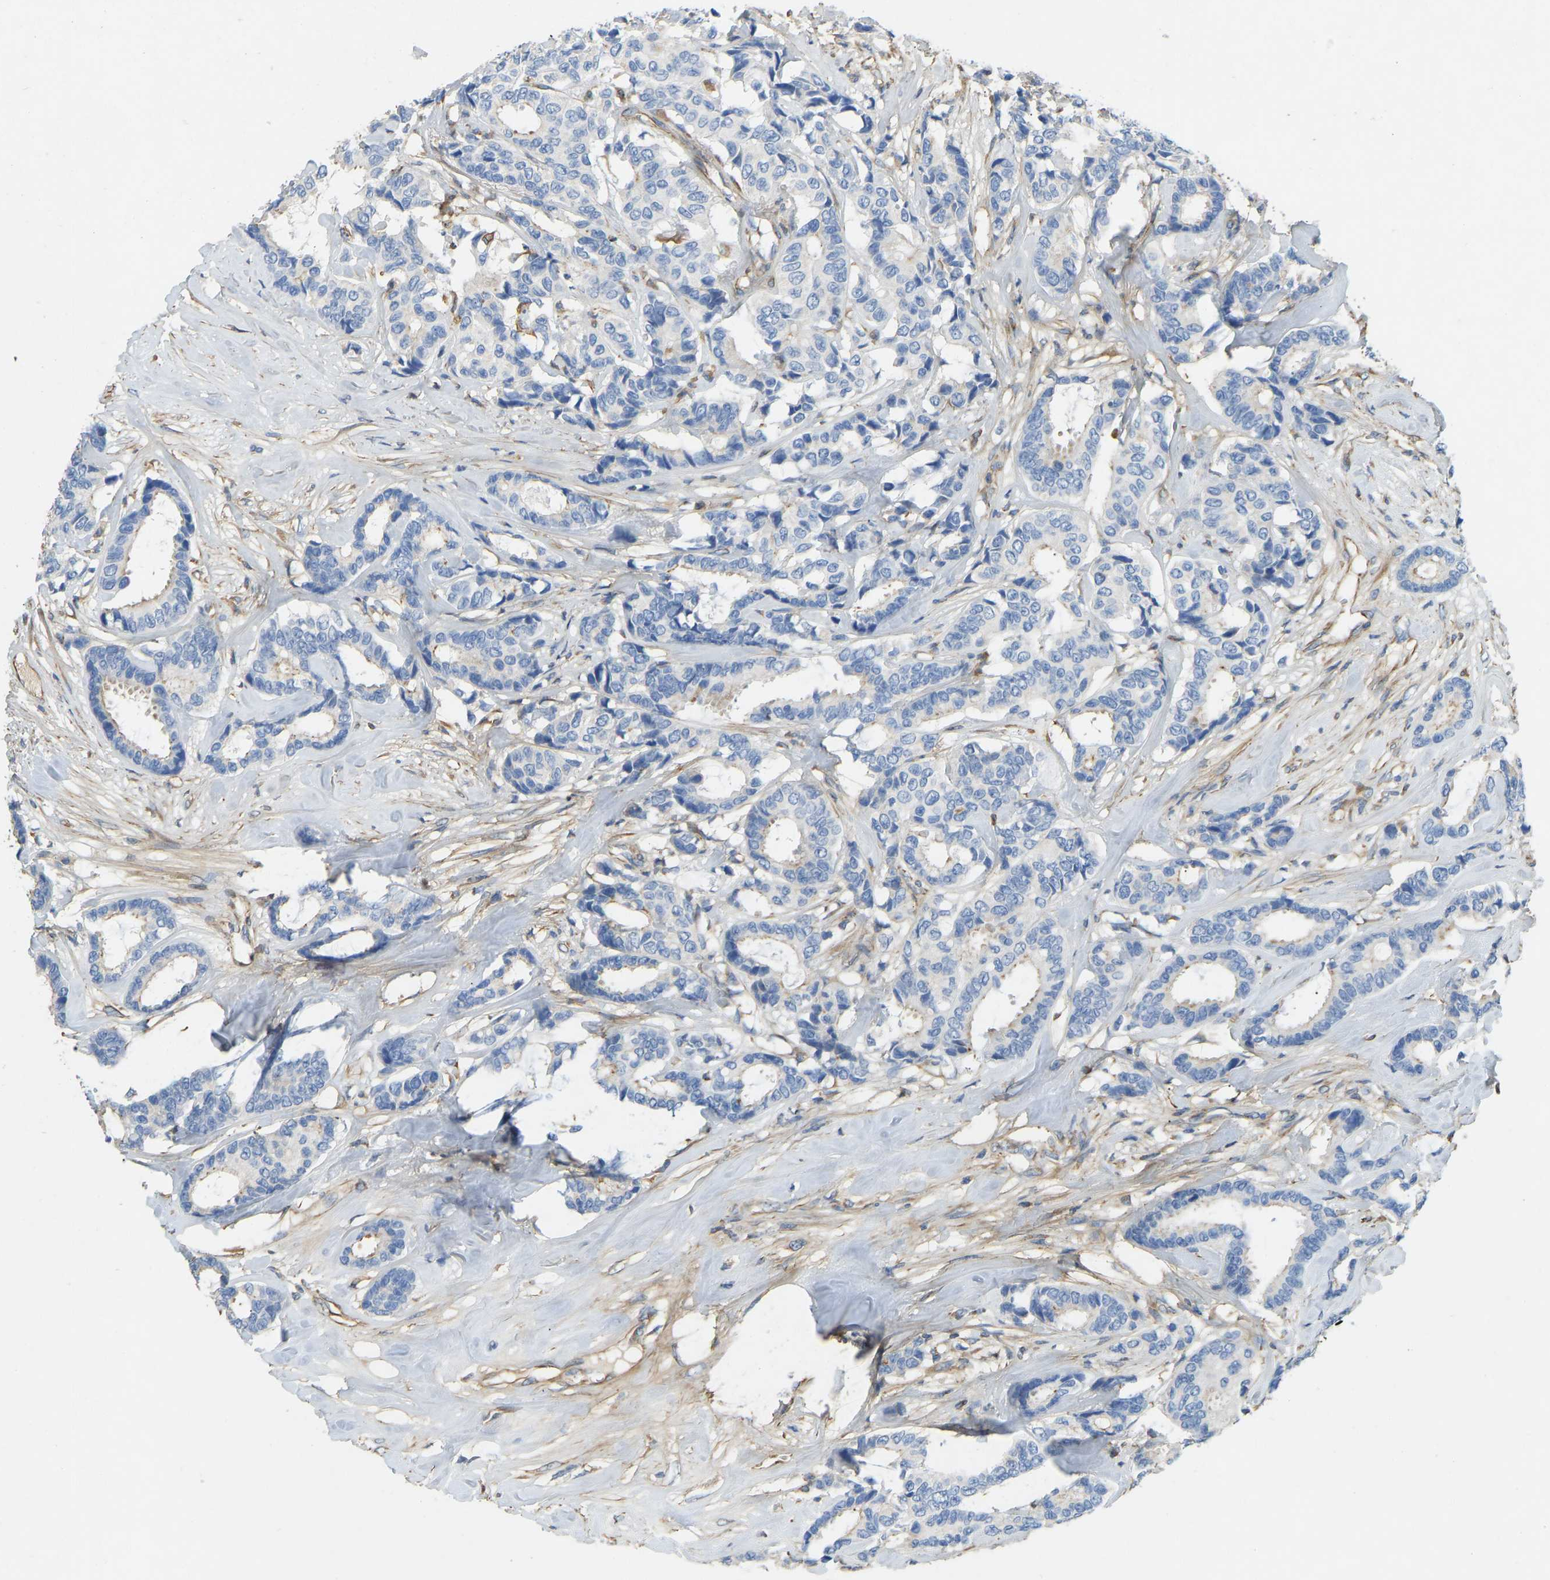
{"staining": {"intensity": "weak", "quantity": "<25%", "location": "cytoplasmic/membranous"}, "tissue": "breast cancer", "cell_type": "Tumor cells", "image_type": "cancer", "snomed": [{"axis": "morphology", "description": "Duct carcinoma"}, {"axis": "topography", "description": "Breast"}], "caption": "The histopathology image shows no significant expression in tumor cells of breast cancer (invasive ductal carcinoma). (DAB (3,3'-diaminobenzidine) IHC visualized using brightfield microscopy, high magnification).", "gene": "TECTA", "patient": {"sex": "female", "age": 87}}